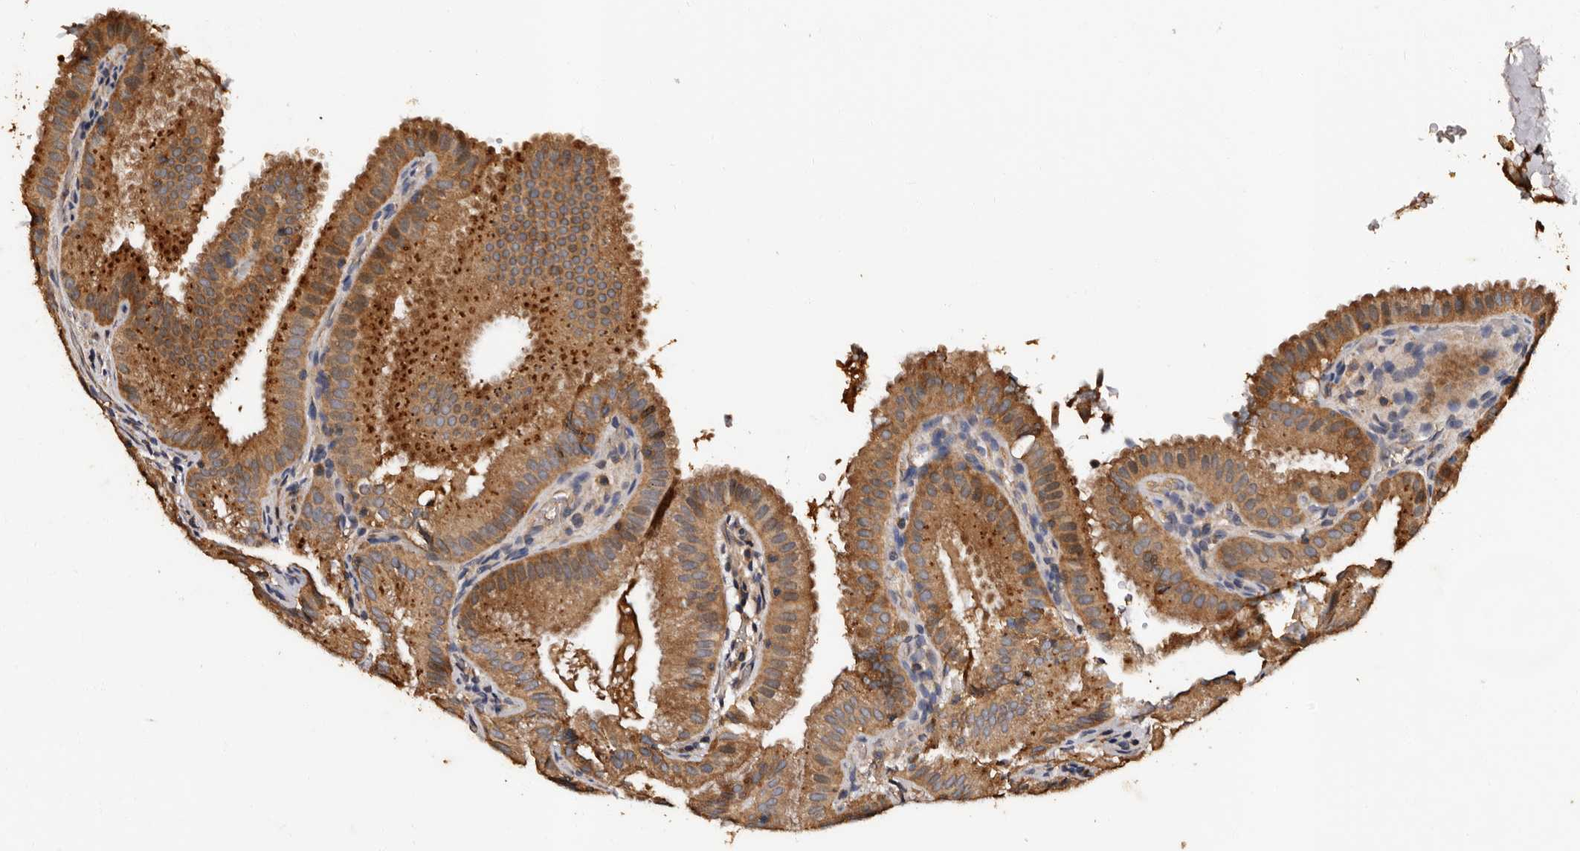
{"staining": {"intensity": "moderate", "quantity": ">75%", "location": "cytoplasmic/membranous"}, "tissue": "gallbladder", "cell_type": "Glandular cells", "image_type": "normal", "snomed": [{"axis": "morphology", "description": "Normal tissue, NOS"}, {"axis": "topography", "description": "Gallbladder"}], "caption": "Glandular cells demonstrate medium levels of moderate cytoplasmic/membranous staining in approximately >75% of cells in normal gallbladder. Immunohistochemistry (ihc) stains the protein of interest in brown and the nuclei are stained blue.", "gene": "ADCK5", "patient": {"sex": "female", "age": 30}}